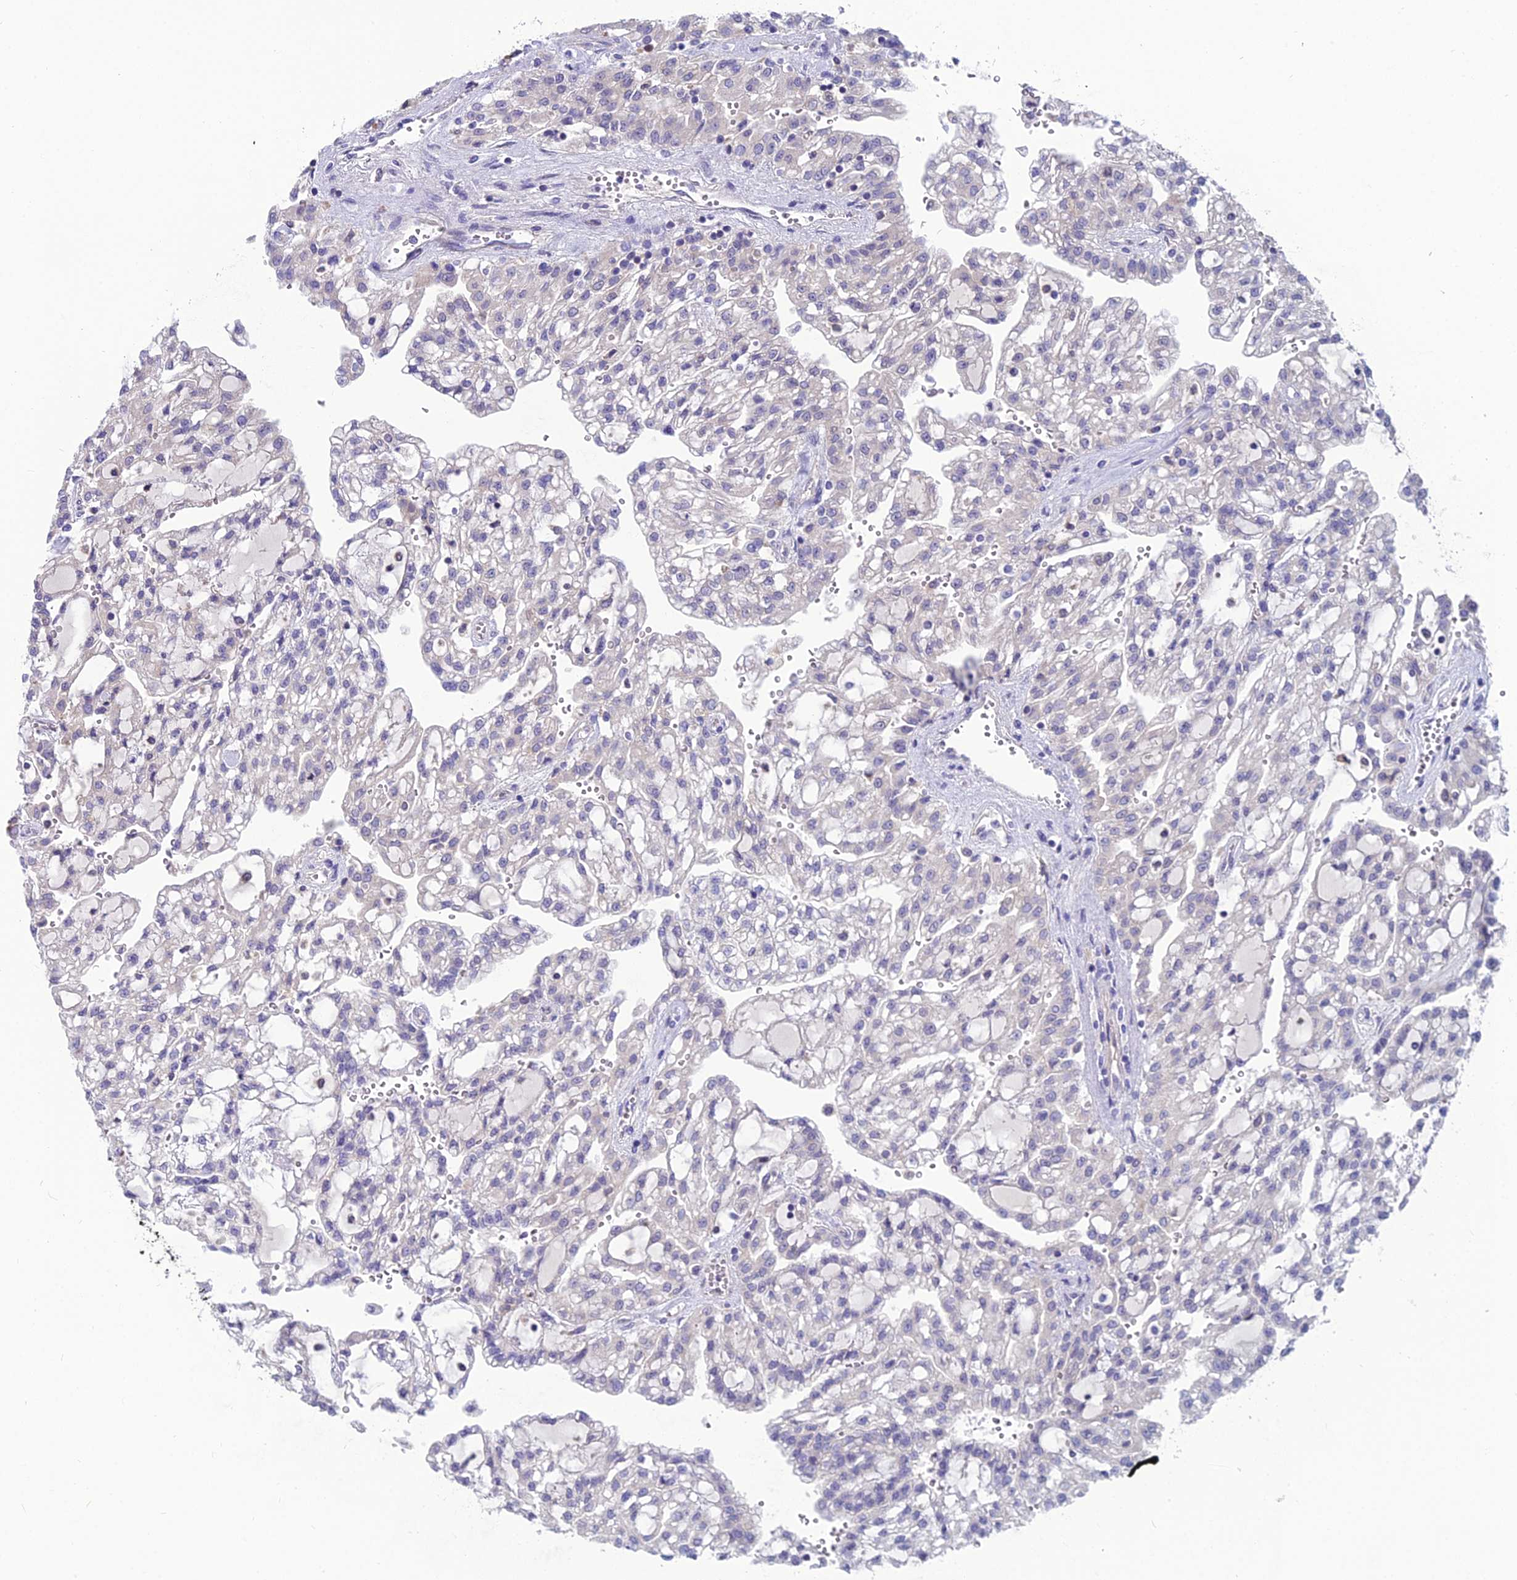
{"staining": {"intensity": "negative", "quantity": "none", "location": "none"}, "tissue": "renal cancer", "cell_type": "Tumor cells", "image_type": "cancer", "snomed": [{"axis": "morphology", "description": "Adenocarcinoma, NOS"}, {"axis": "topography", "description": "Kidney"}], "caption": "DAB (3,3'-diaminobenzidine) immunohistochemical staining of renal adenocarcinoma demonstrates no significant positivity in tumor cells. (DAB immunohistochemistry (IHC), high magnification).", "gene": "MVD", "patient": {"sex": "male", "age": 63}}